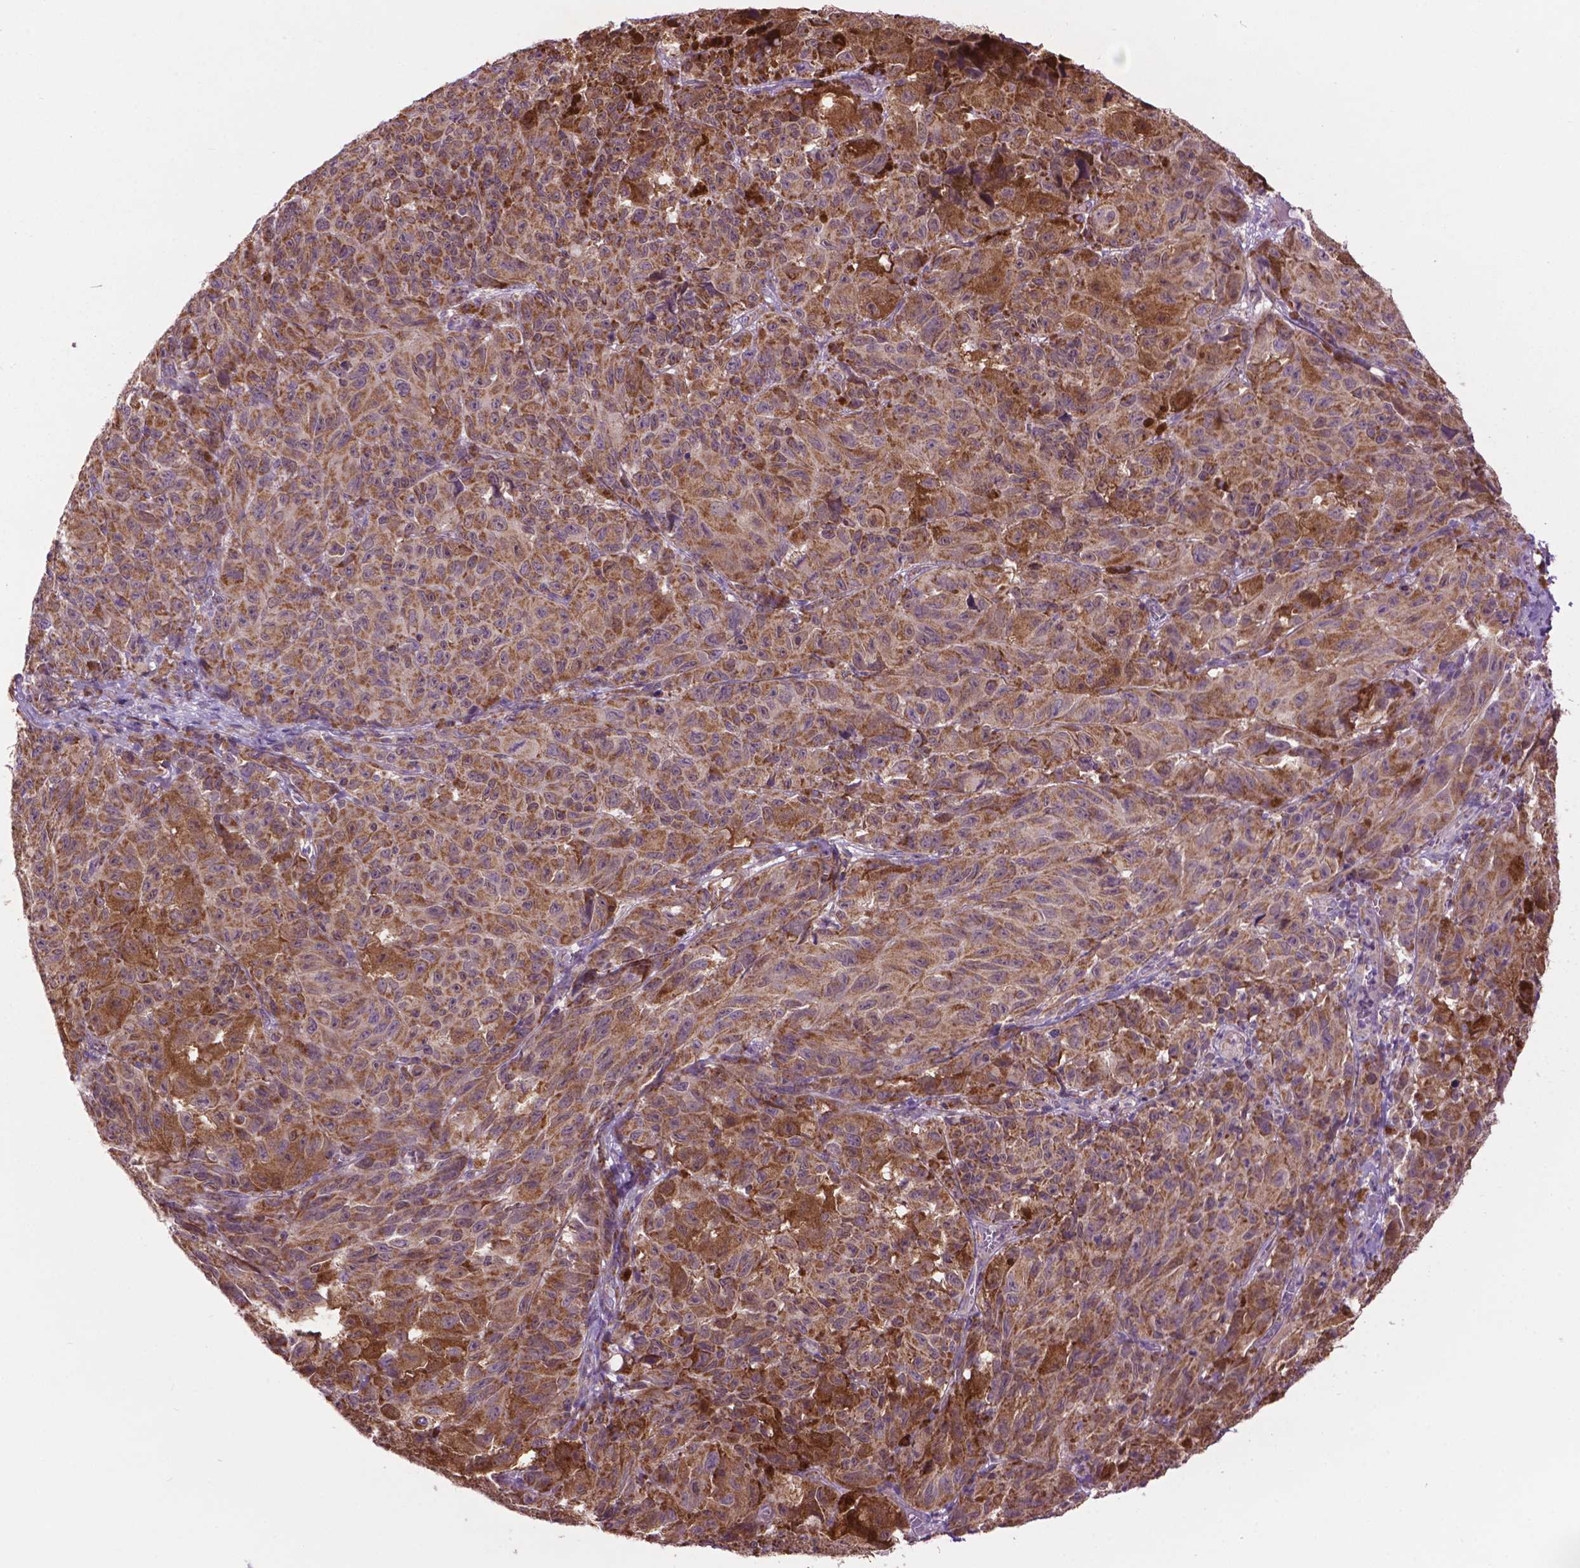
{"staining": {"intensity": "moderate", "quantity": ">75%", "location": "cytoplasmic/membranous"}, "tissue": "melanoma", "cell_type": "Tumor cells", "image_type": "cancer", "snomed": [{"axis": "morphology", "description": "Malignant melanoma, NOS"}, {"axis": "topography", "description": "Vulva, labia, clitoris and Bartholin´s gland, NO"}], "caption": "Brown immunohistochemical staining in human melanoma demonstrates moderate cytoplasmic/membranous staining in about >75% of tumor cells. (DAB (3,3'-diaminobenzidine) IHC with brightfield microscopy, high magnification).", "gene": "PYCR3", "patient": {"sex": "female", "age": 75}}